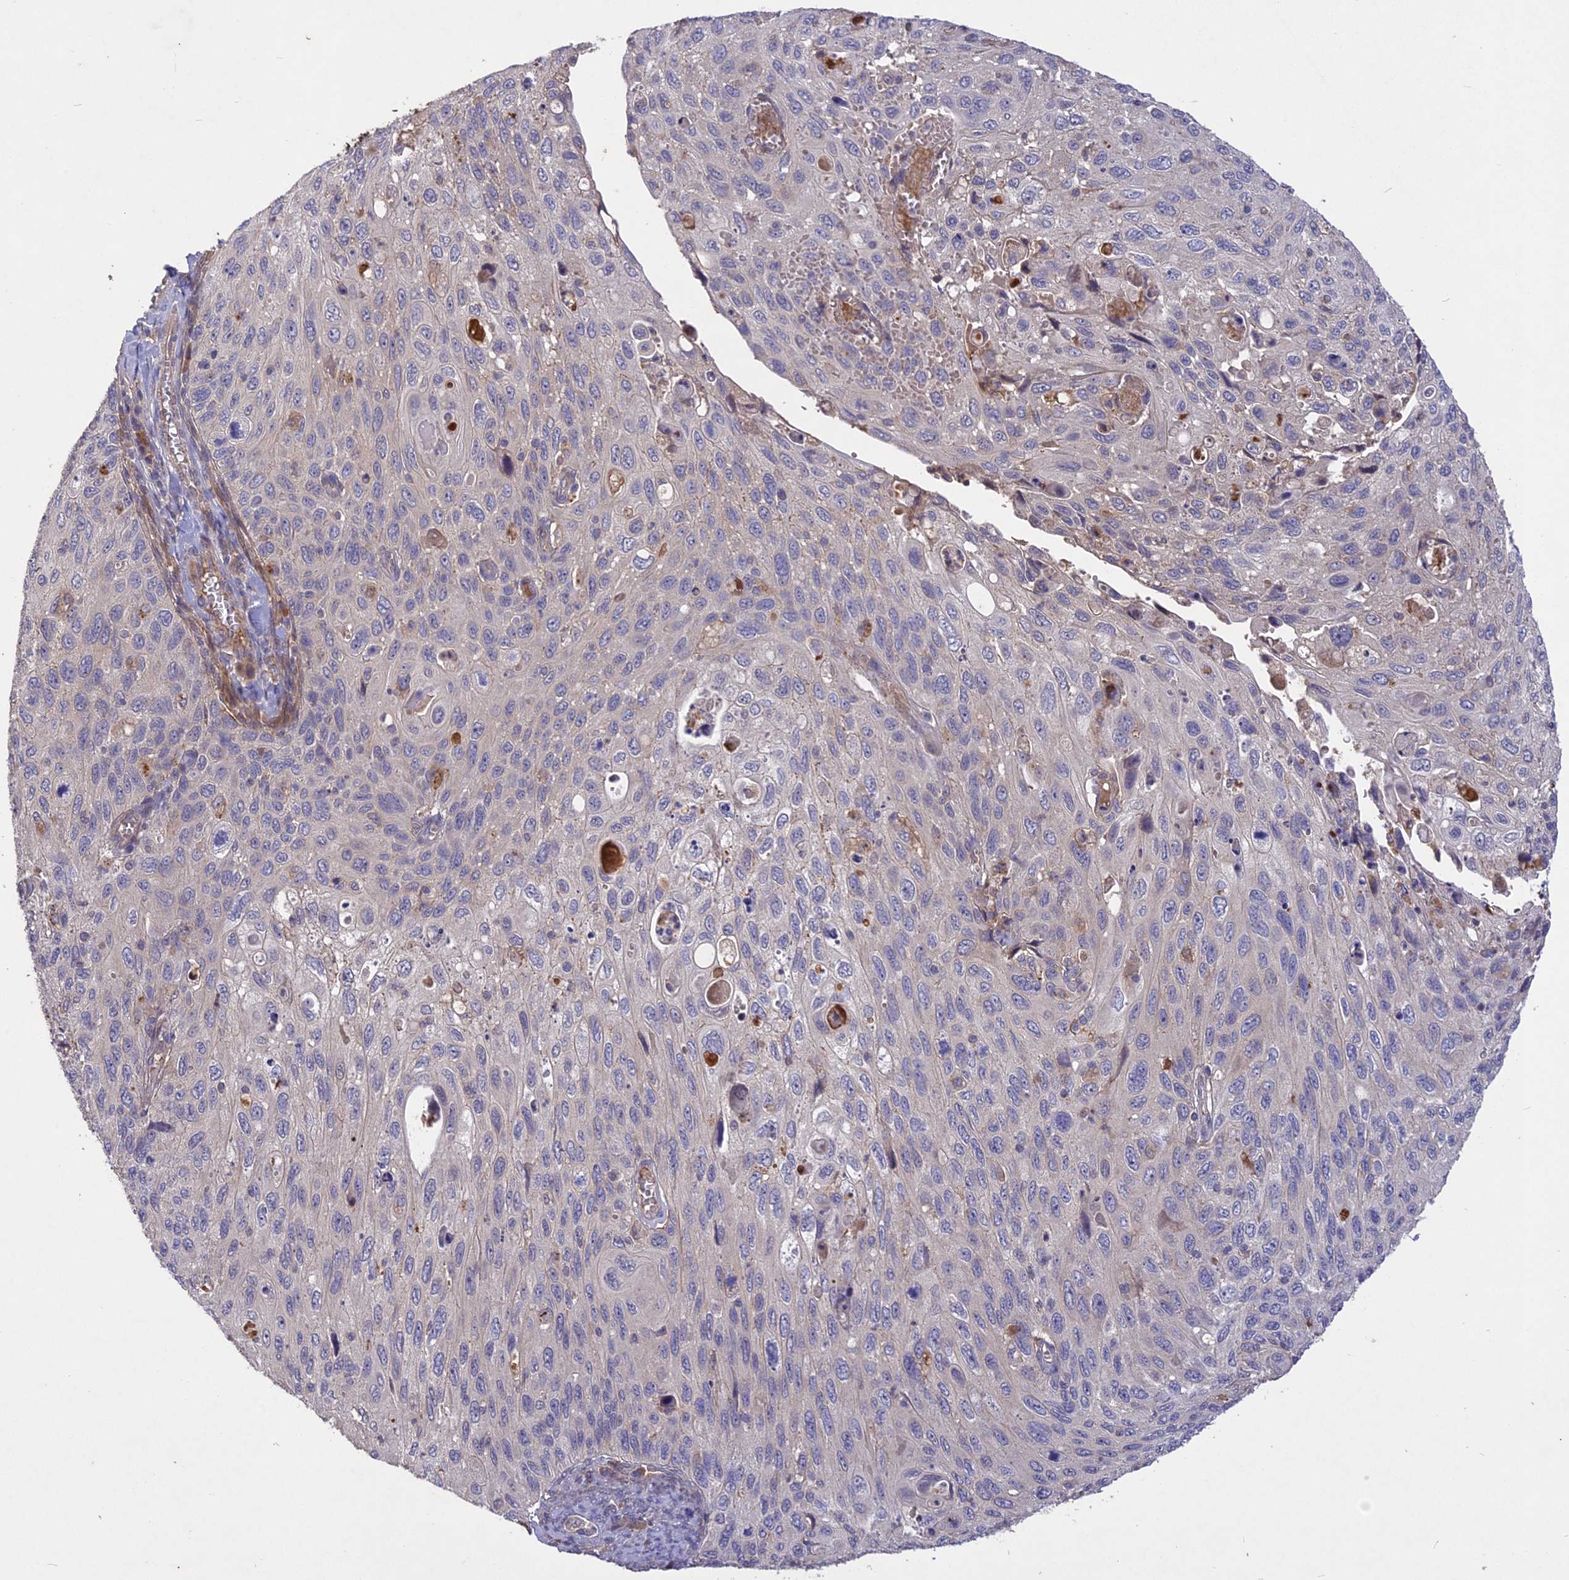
{"staining": {"intensity": "negative", "quantity": "none", "location": "none"}, "tissue": "cervical cancer", "cell_type": "Tumor cells", "image_type": "cancer", "snomed": [{"axis": "morphology", "description": "Squamous cell carcinoma, NOS"}, {"axis": "topography", "description": "Cervix"}], "caption": "There is no significant staining in tumor cells of cervical cancer.", "gene": "ADO", "patient": {"sex": "female", "age": 70}}